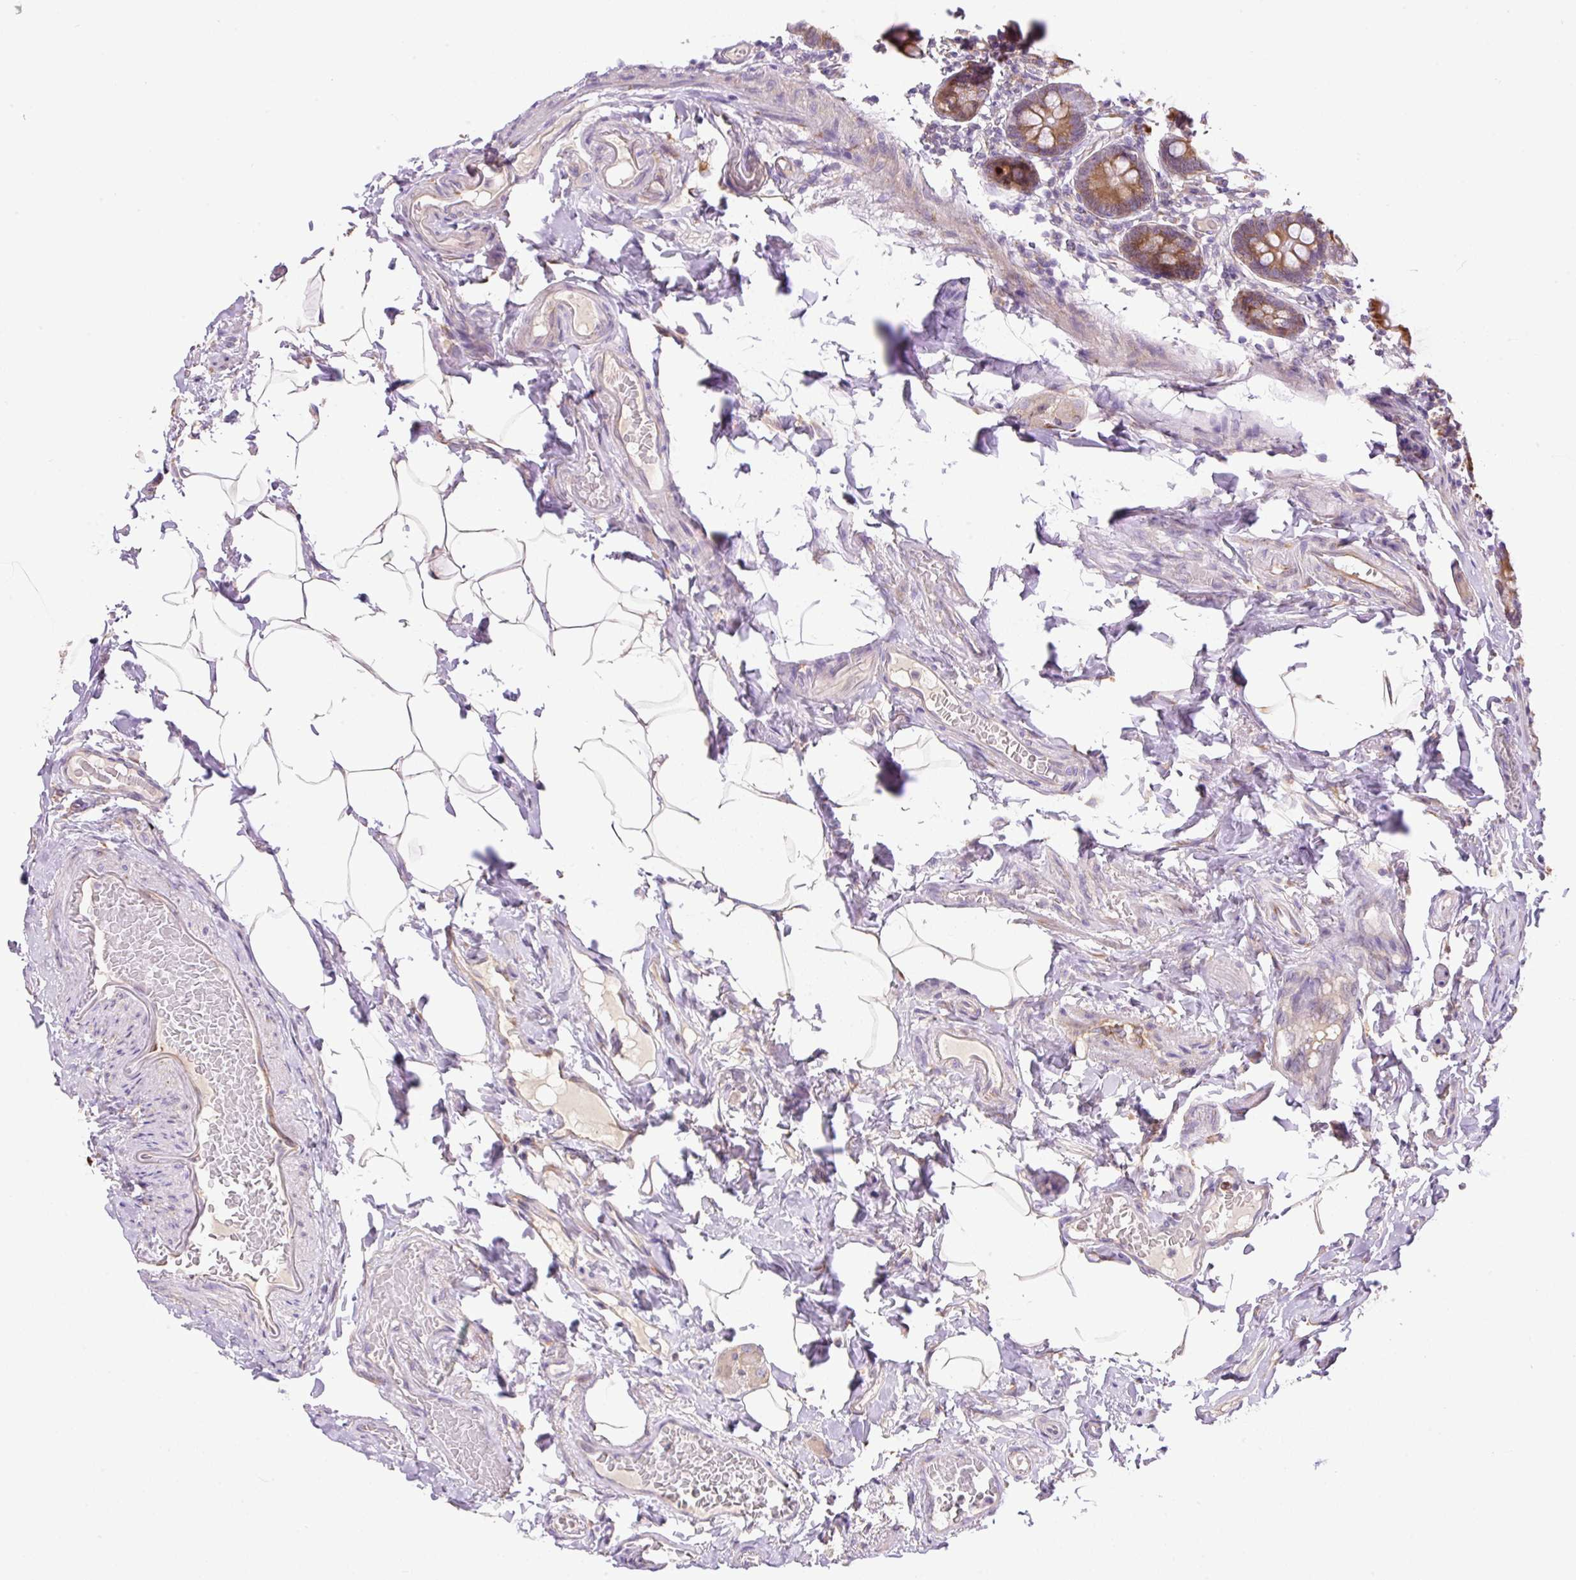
{"staining": {"intensity": "strong", "quantity": ">75%", "location": "cytoplasmic/membranous"}, "tissue": "small intestine", "cell_type": "Glandular cells", "image_type": "normal", "snomed": [{"axis": "morphology", "description": "Normal tissue, NOS"}, {"axis": "topography", "description": "Small intestine"}], "caption": "Immunohistochemistry (IHC) micrograph of benign human small intestine stained for a protein (brown), which reveals high levels of strong cytoplasmic/membranous positivity in approximately >75% of glandular cells.", "gene": "POFUT1", "patient": {"sex": "female", "age": 64}}